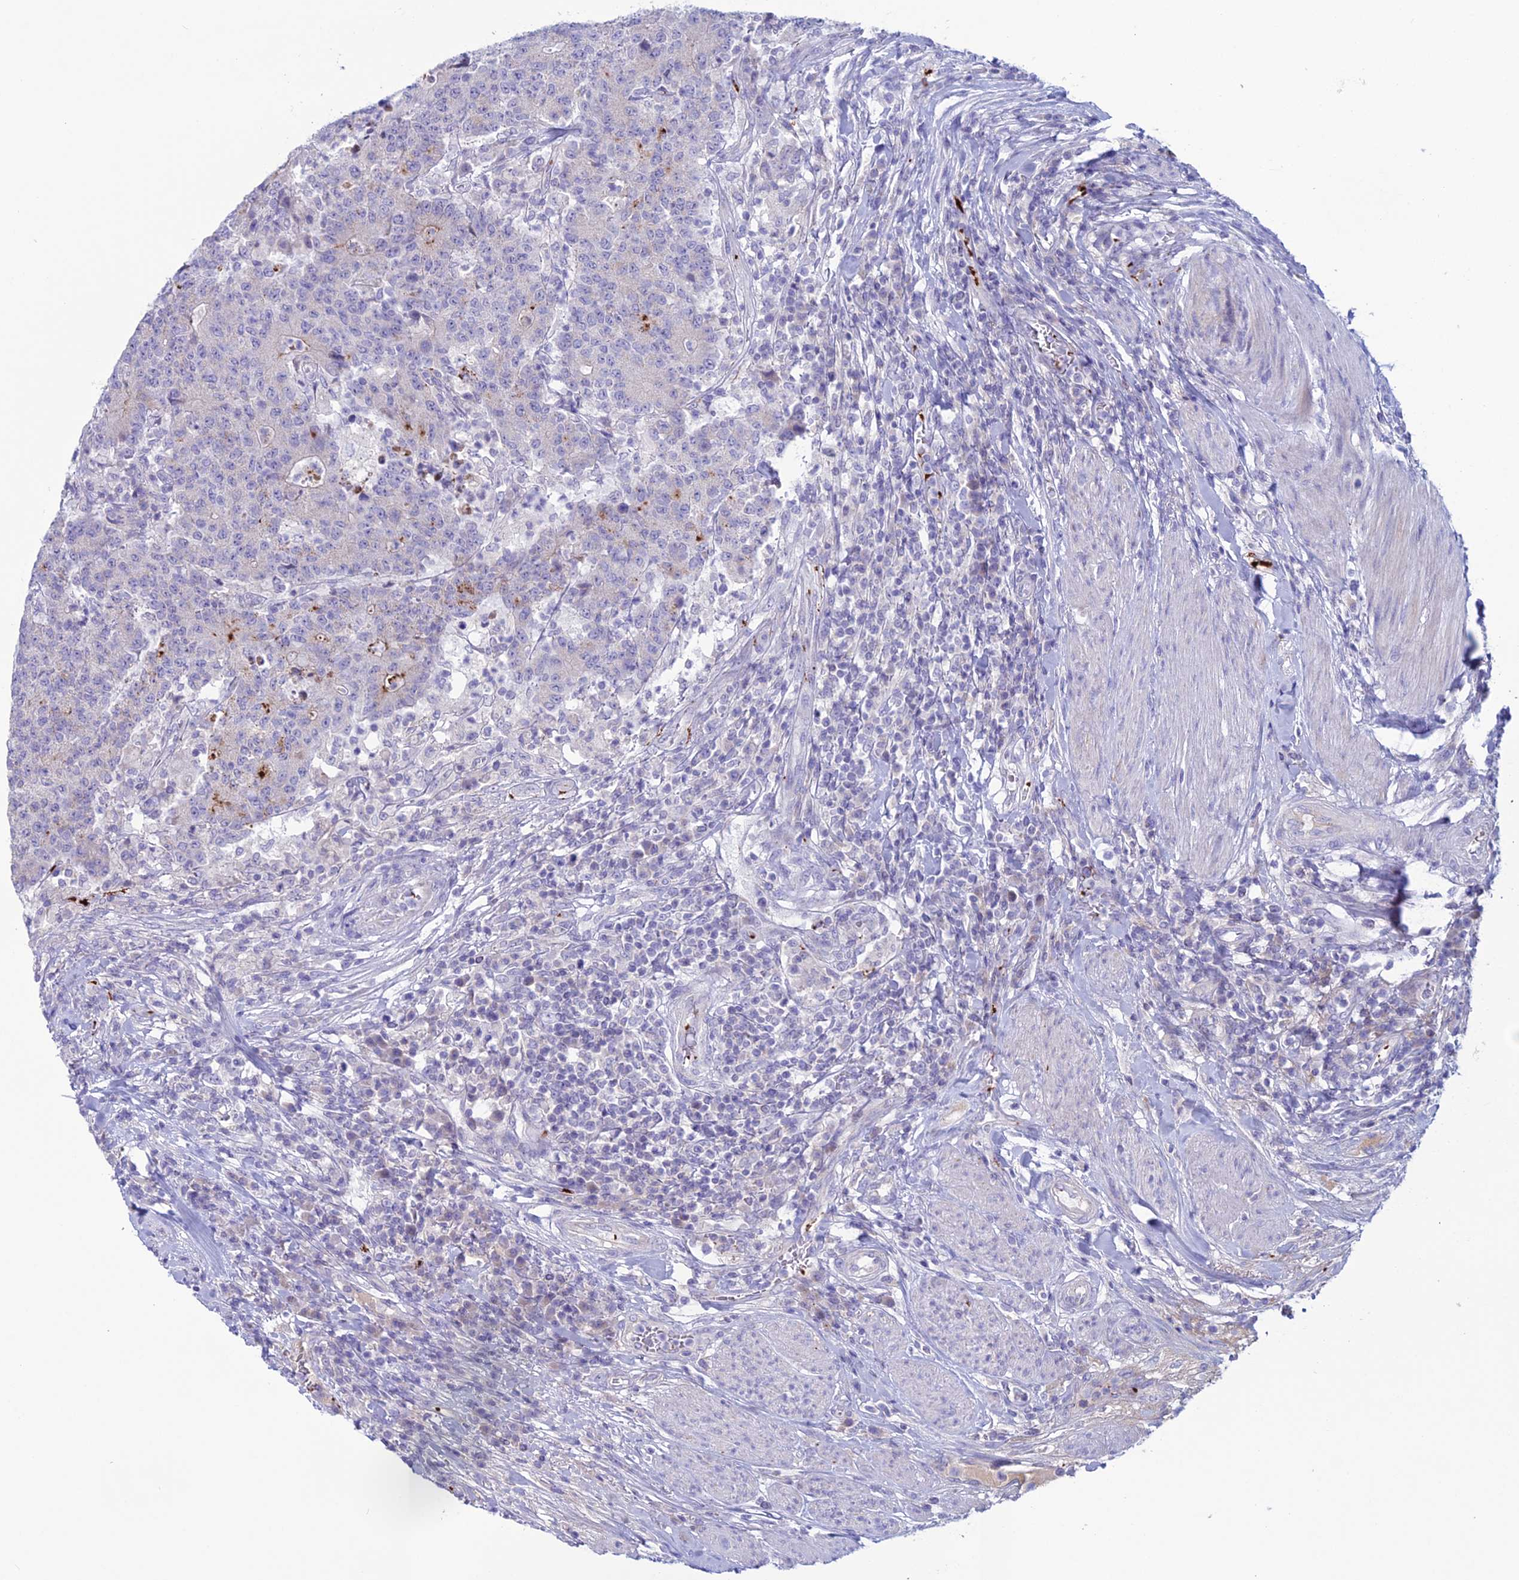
{"staining": {"intensity": "moderate", "quantity": "<25%", "location": "cytoplasmic/membranous"}, "tissue": "colorectal cancer", "cell_type": "Tumor cells", "image_type": "cancer", "snomed": [{"axis": "morphology", "description": "Adenocarcinoma, NOS"}, {"axis": "topography", "description": "Colon"}], "caption": "The photomicrograph demonstrates staining of colorectal adenocarcinoma, revealing moderate cytoplasmic/membranous protein expression (brown color) within tumor cells. (DAB IHC, brown staining for protein, blue staining for nuclei).", "gene": "C21orf140", "patient": {"sex": "female", "age": 75}}